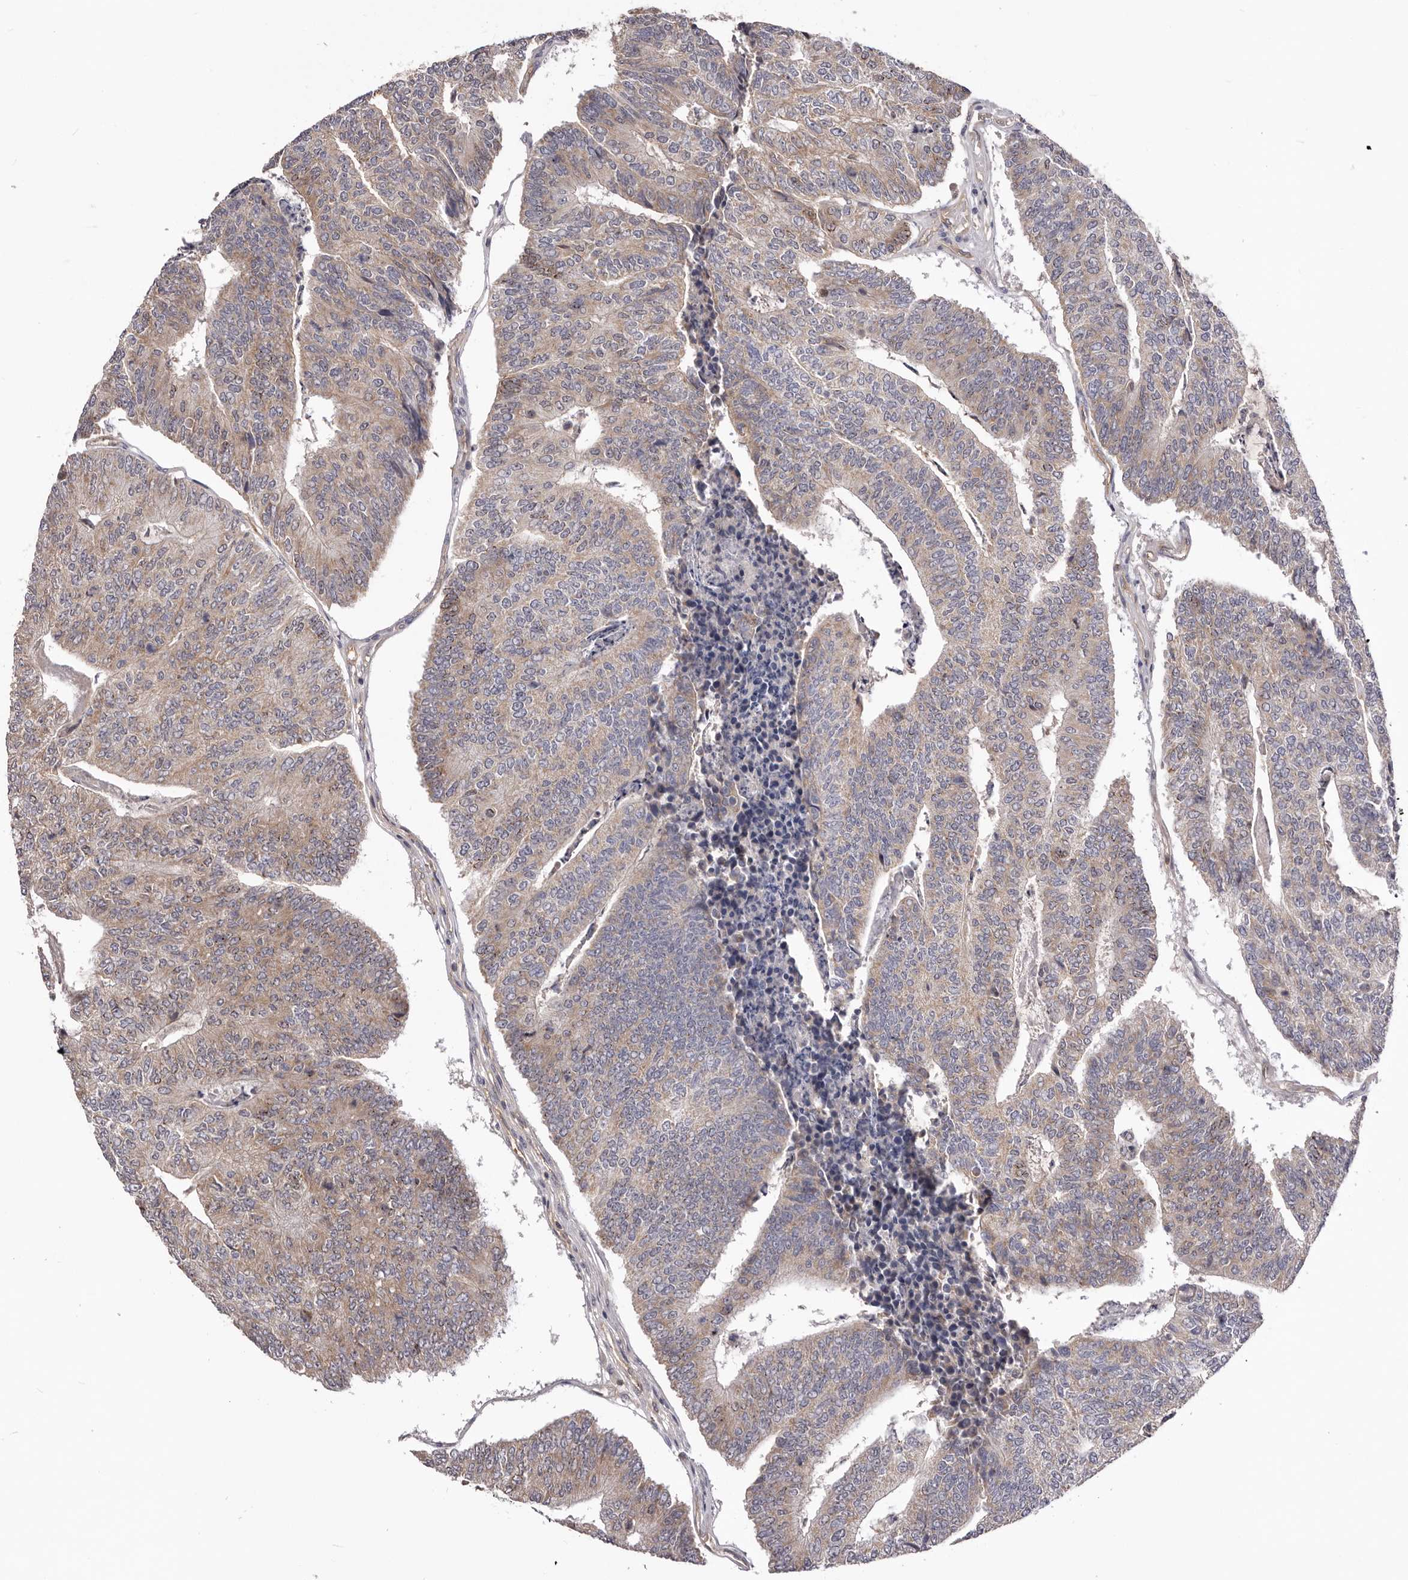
{"staining": {"intensity": "weak", "quantity": ">75%", "location": "cytoplasmic/membranous"}, "tissue": "colorectal cancer", "cell_type": "Tumor cells", "image_type": "cancer", "snomed": [{"axis": "morphology", "description": "Adenocarcinoma, NOS"}, {"axis": "topography", "description": "Colon"}], "caption": "Immunohistochemical staining of adenocarcinoma (colorectal) shows weak cytoplasmic/membranous protein expression in approximately >75% of tumor cells.", "gene": "DMRT2", "patient": {"sex": "female", "age": 67}}